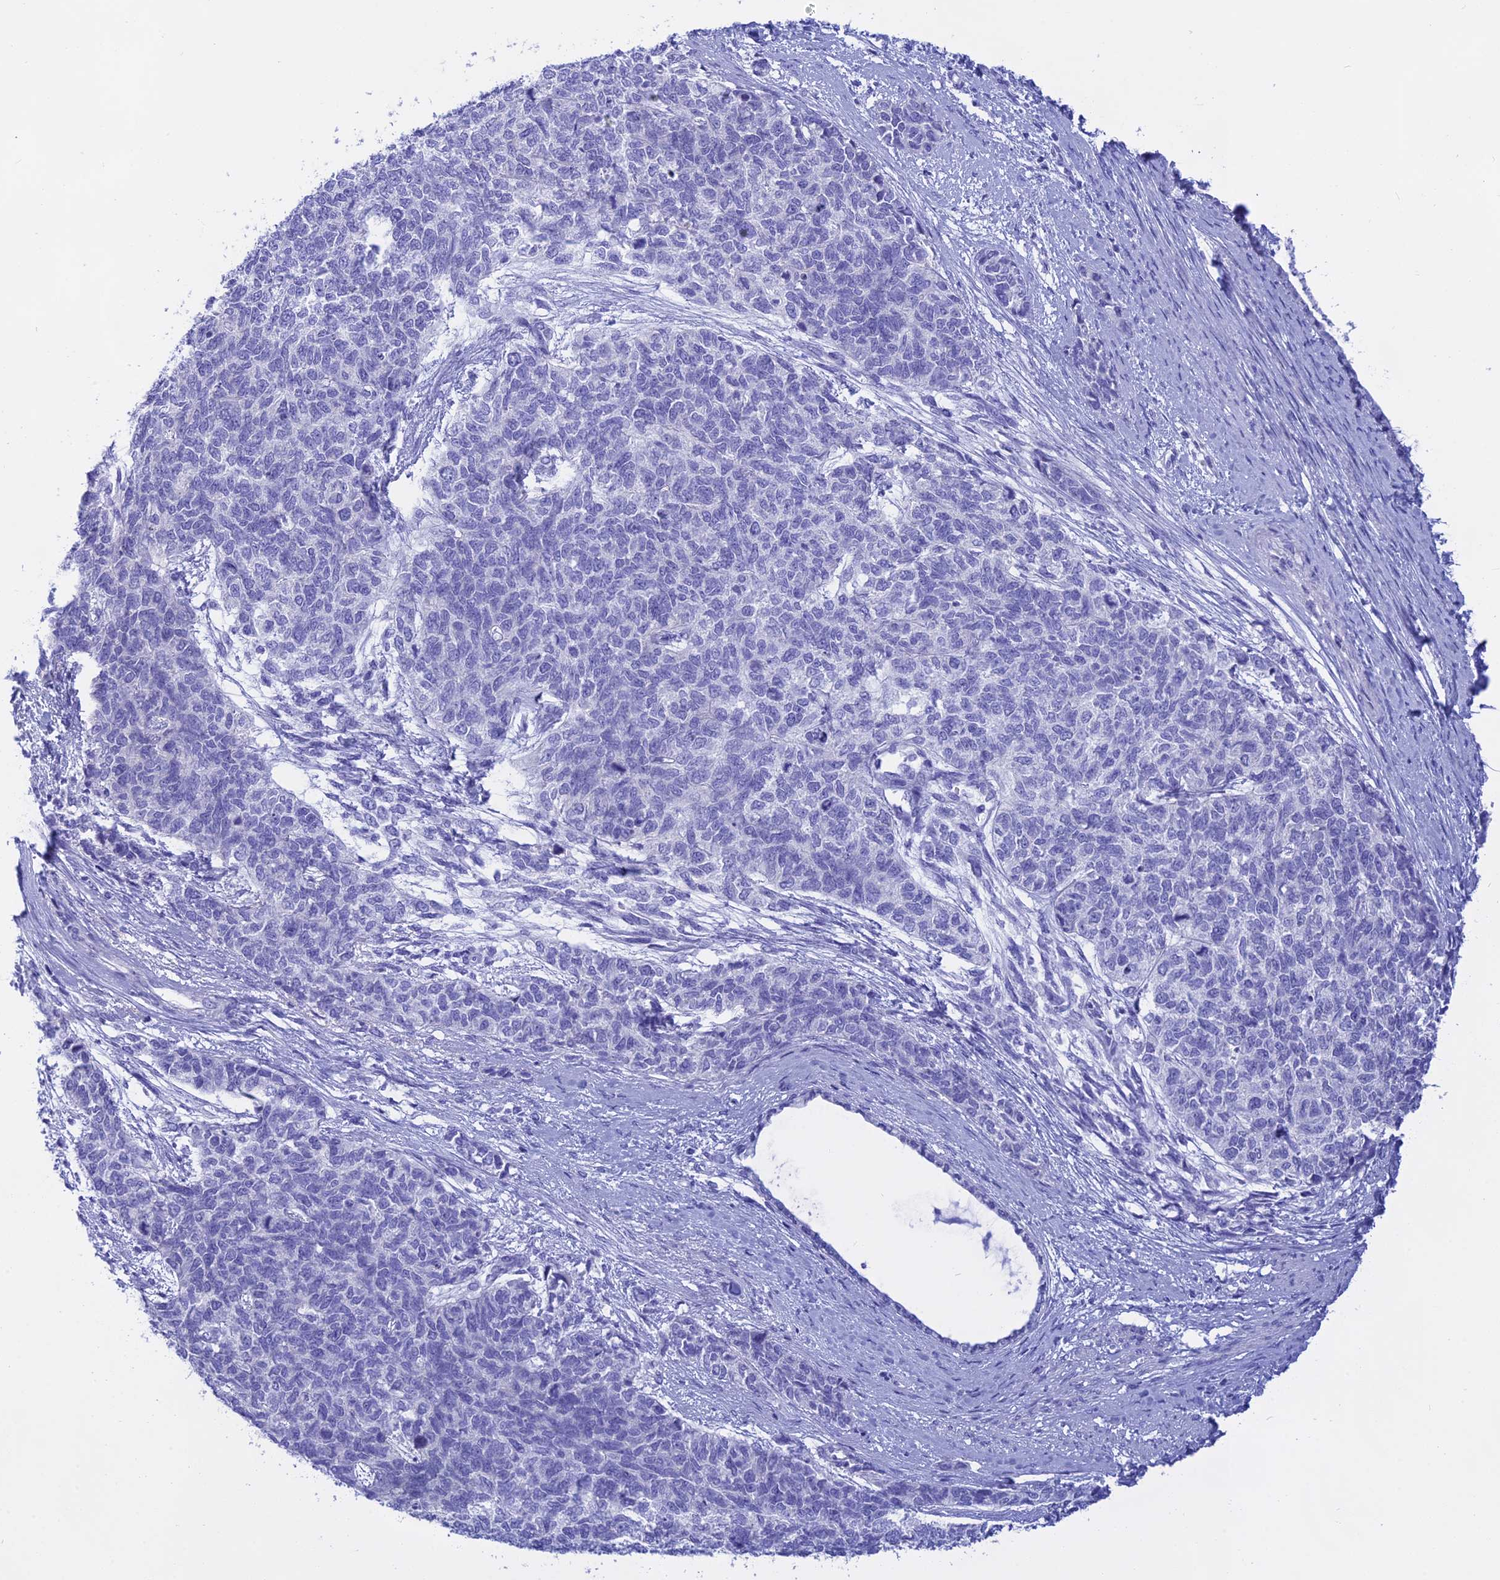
{"staining": {"intensity": "negative", "quantity": "none", "location": "none"}, "tissue": "cervical cancer", "cell_type": "Tumor cells", "image_type": "cancer", "snomed": [{"axis": "morphology", "description": "Squamous cell carcinoma, NOS"}, {"axis": "topography", "description": "Cervix"}], "caption": "Tumor cells show no significant staining in cervical squamous cell carcinoma. Nuclei are stained in blue.", "gene": "ISCA1", "patient": {"sex": "female", "age": 63}}